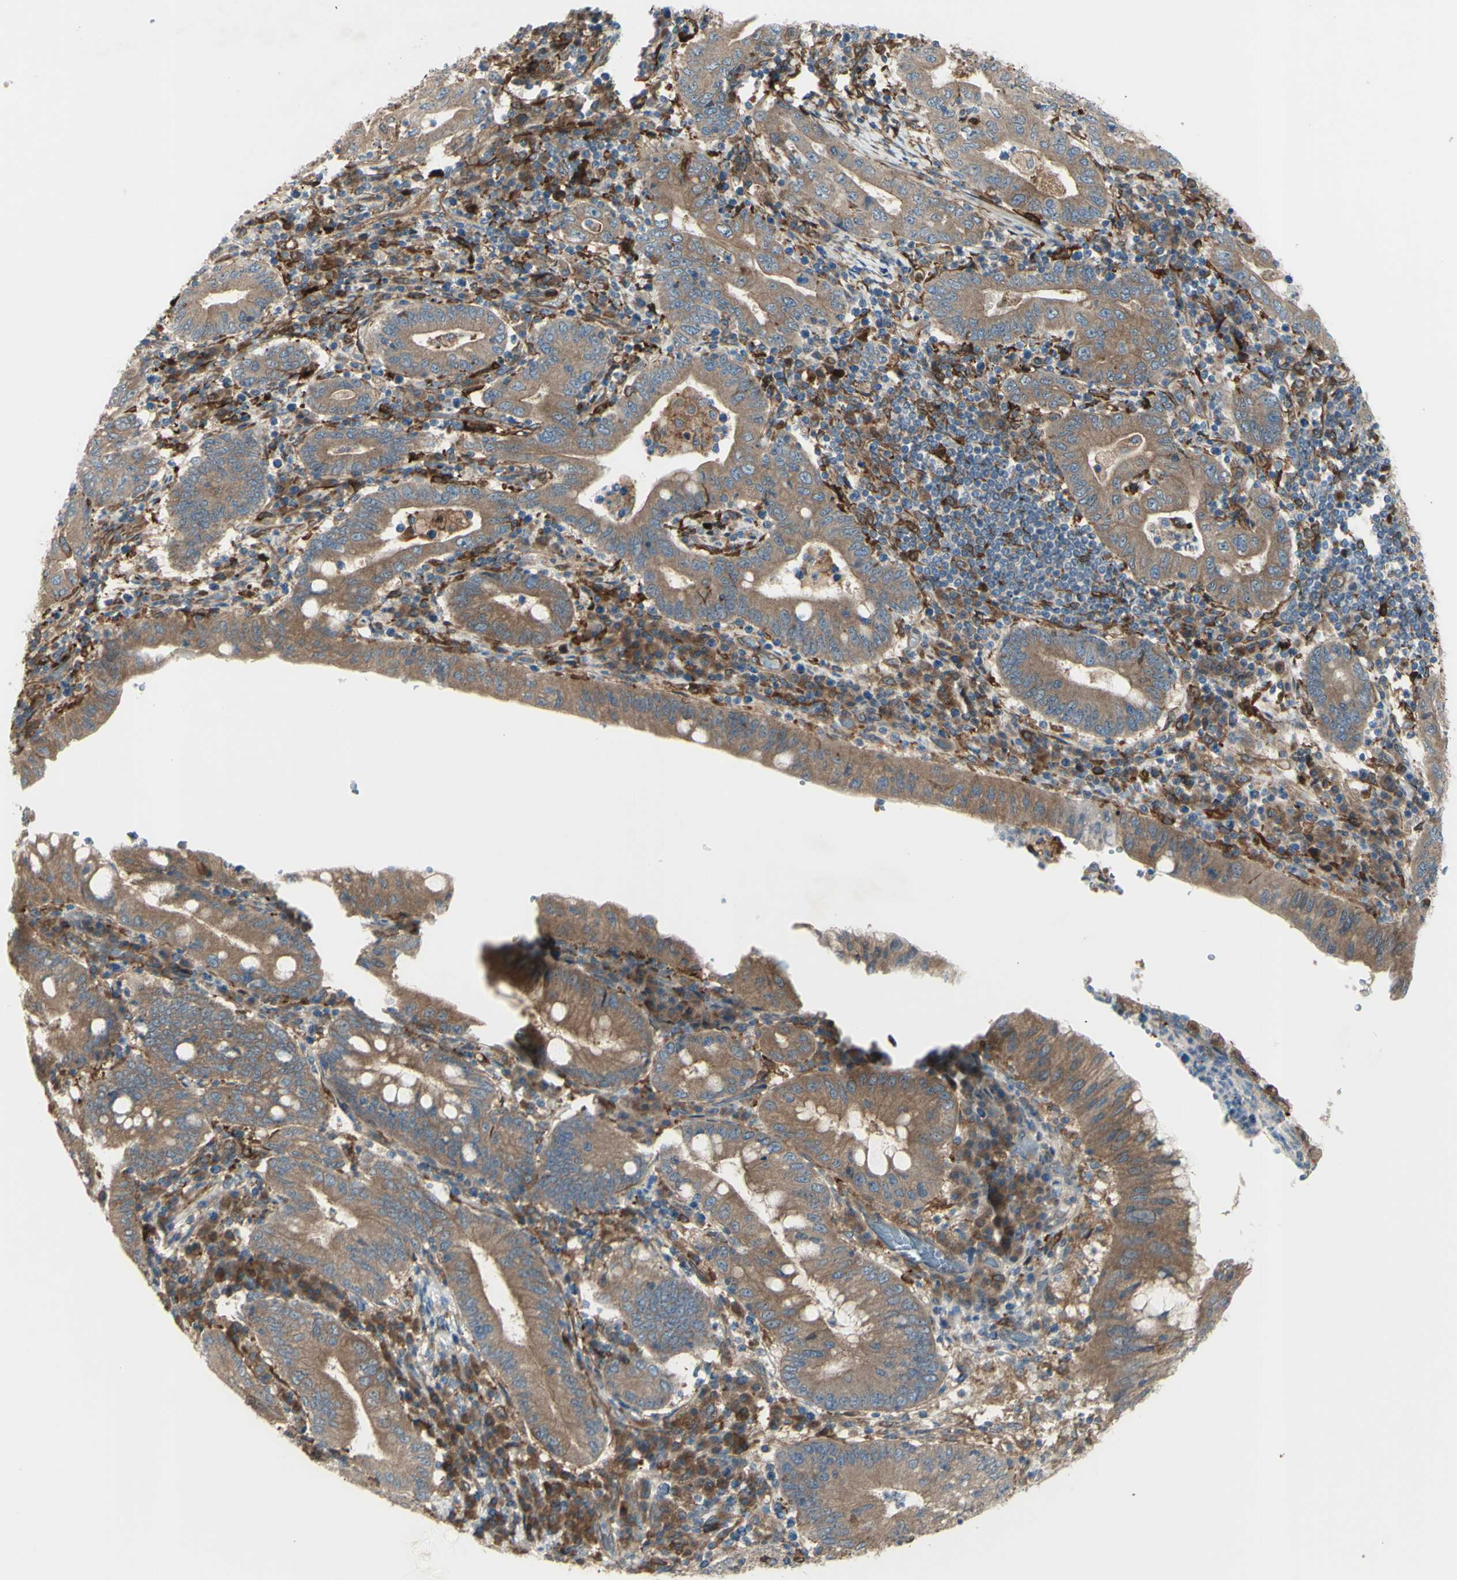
{"staining": {"intensity": "moderate", "quantity": ">75%", "location": "cytoplasmic/membranous"}, "tissue": "stomach cancer", "cell_type": "Tumor cells", "image_type": "cancer", "snomed": [{"axis": "morphology", "description": "Normal tissue, NOS"}, {"axis": "morphology", "description": "Adenocarcinoma, NOS"}, {"axis": "topography", "description": "Esophagus"}, {"axis": "topography", "description": "Stomach, upper"}, {"axis": "topography", "description": "Peripheral nerve tissue"}], "caption": "An image showing moderate cytoplasmic/membranous positivity in about >75% of tumor cells in stomach adenocarcinoma, as visualized by brown immunohistochemical staining.", "gene": "IGSF9B", "patient": {"sex": "male", "age": 62}}